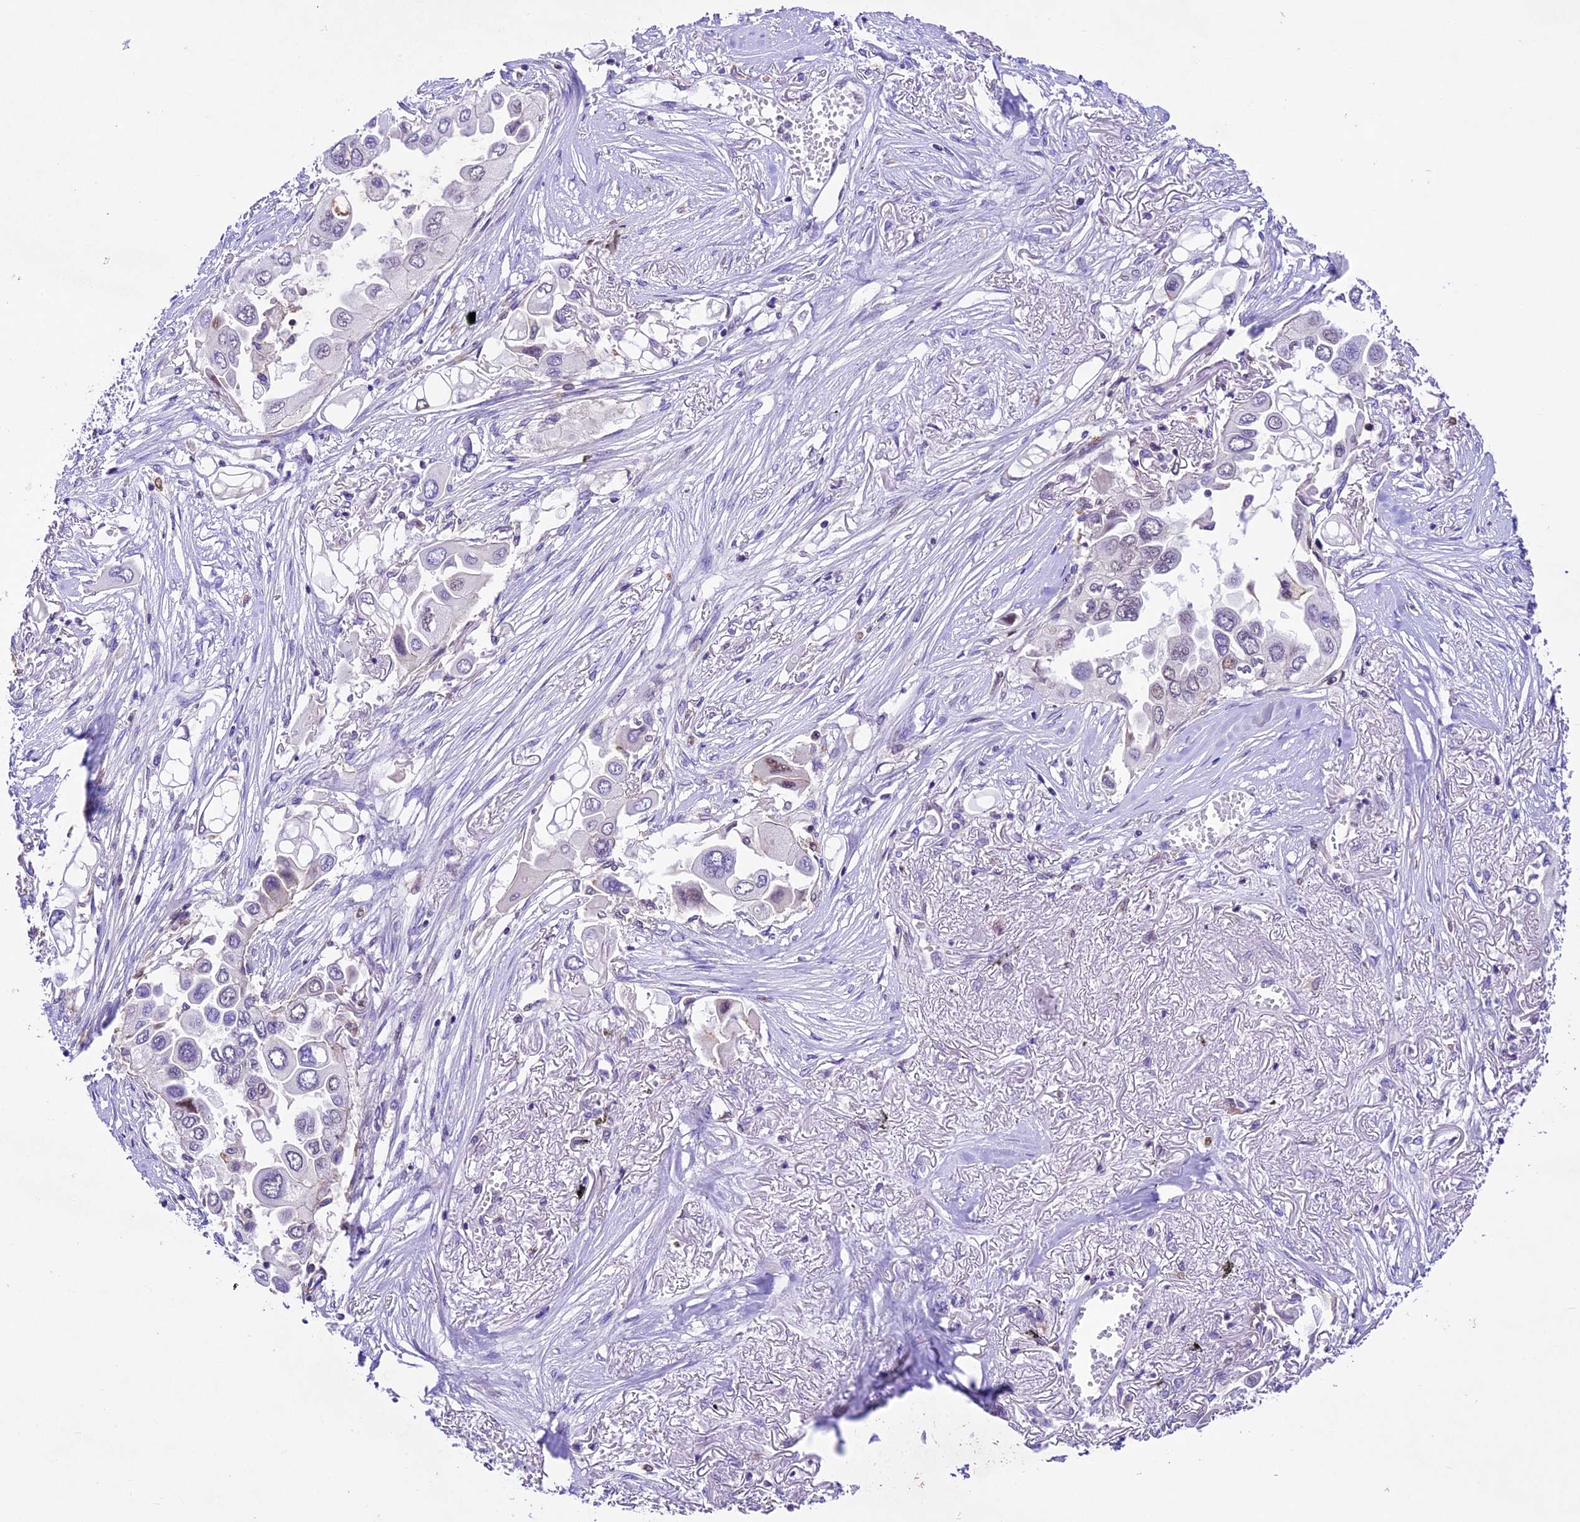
{"staining": {"intensity": "negative", "quantity": "none", "location": "none"}, "tissue": "lung cancer", "cell_type": "Tumor cells", "image_type": "cancer", "snomed": [{"axis": "morphology", "description": "Adenocarcinoma, NOS"}, {"axis": "topography", "description": "Lung"}], "caption": "A histopathology image of lung cancer stained for a protein exhibits no brown staining in tumor cells.", "gene": "SHKBP1", "patient": {"sex": "female", "age": 76}}